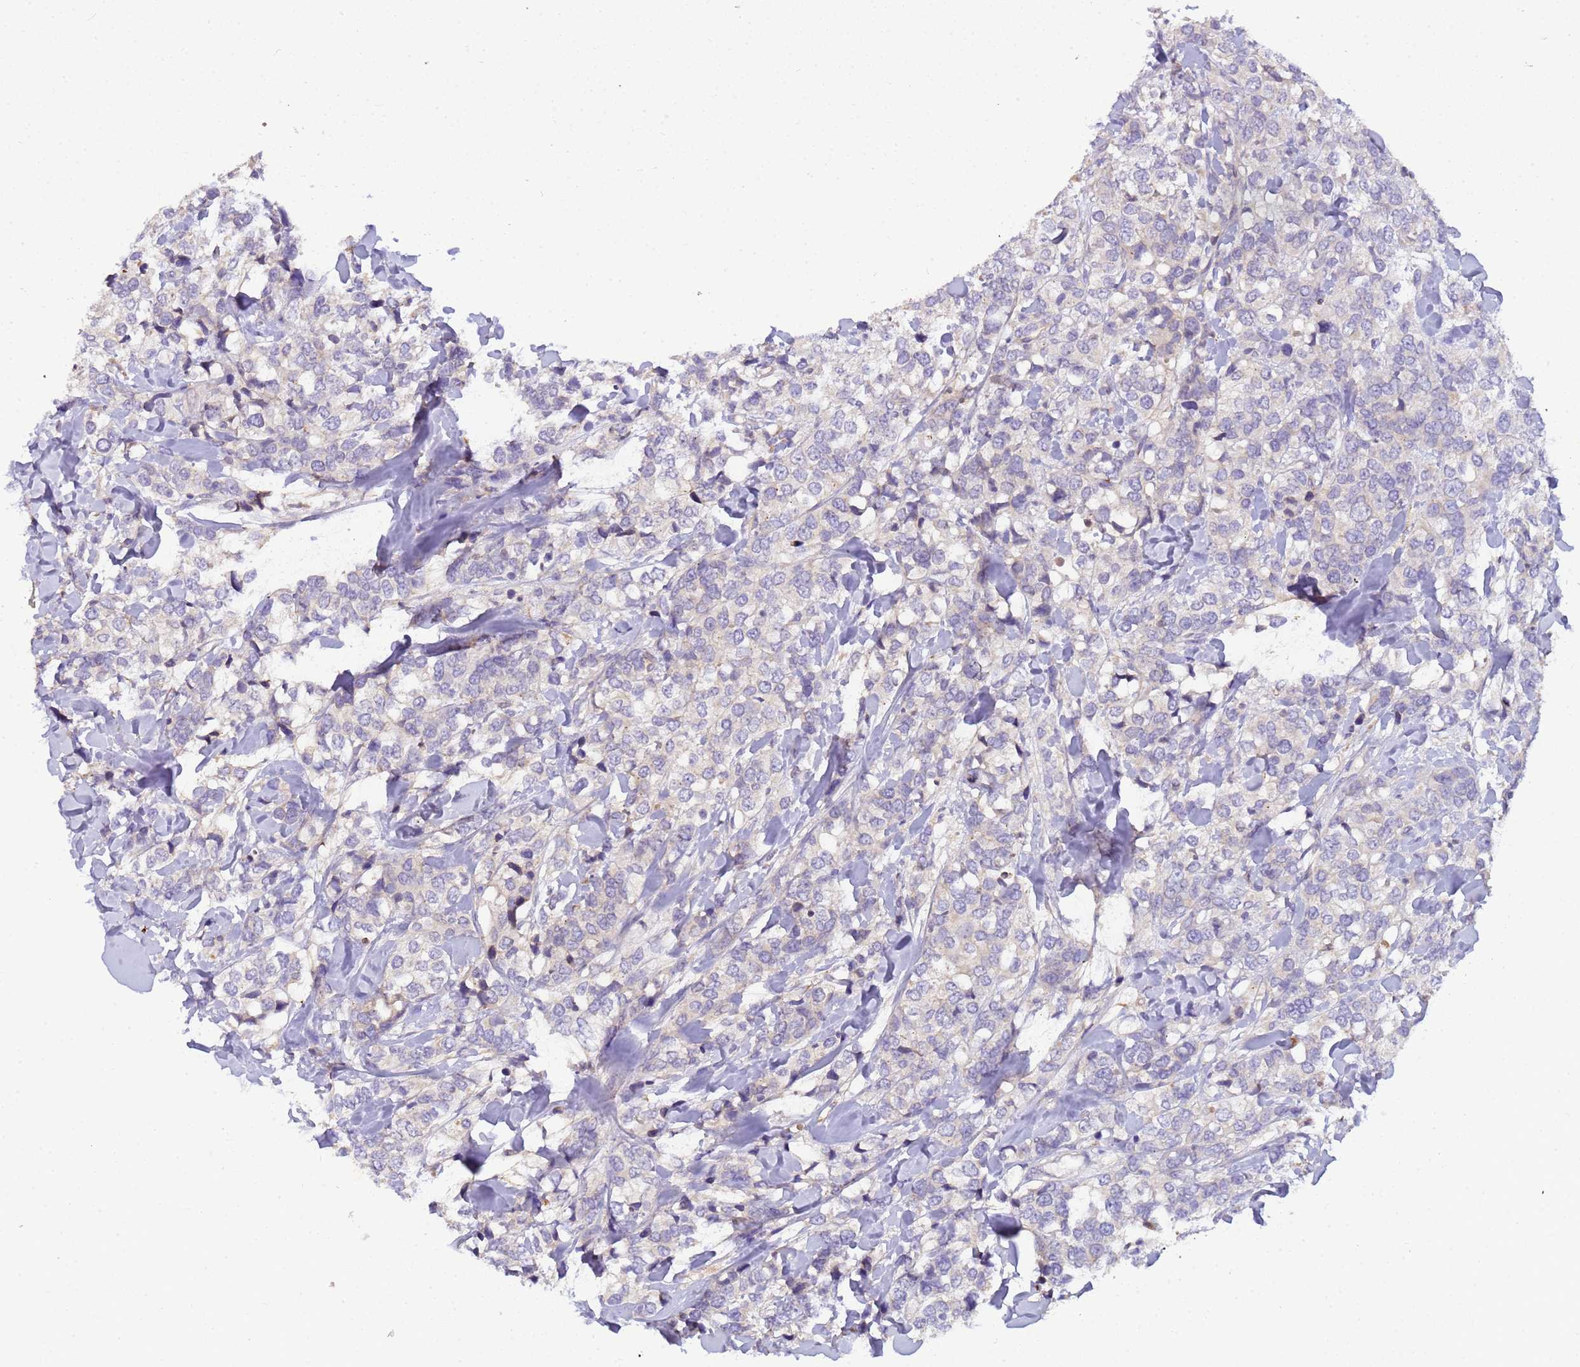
{"staining": {"intensity": "negative", "quantity": "none", "location": "none"}, "tissue": "breast cancer", "cell_type": "Tumor cells", "image_type": "cancer", "snomed": [{"axis": "morphology", "description": "Lobular carcinoma"}, {"axis": "topography", "description": "Breast"}], "caption": "Breast lobular carcinoma was stained to show a protein in brown. There is no significant positivity in tumor cells.", "gene": "PLCXD3", "patient": {"sex": "female", "age": 59}}